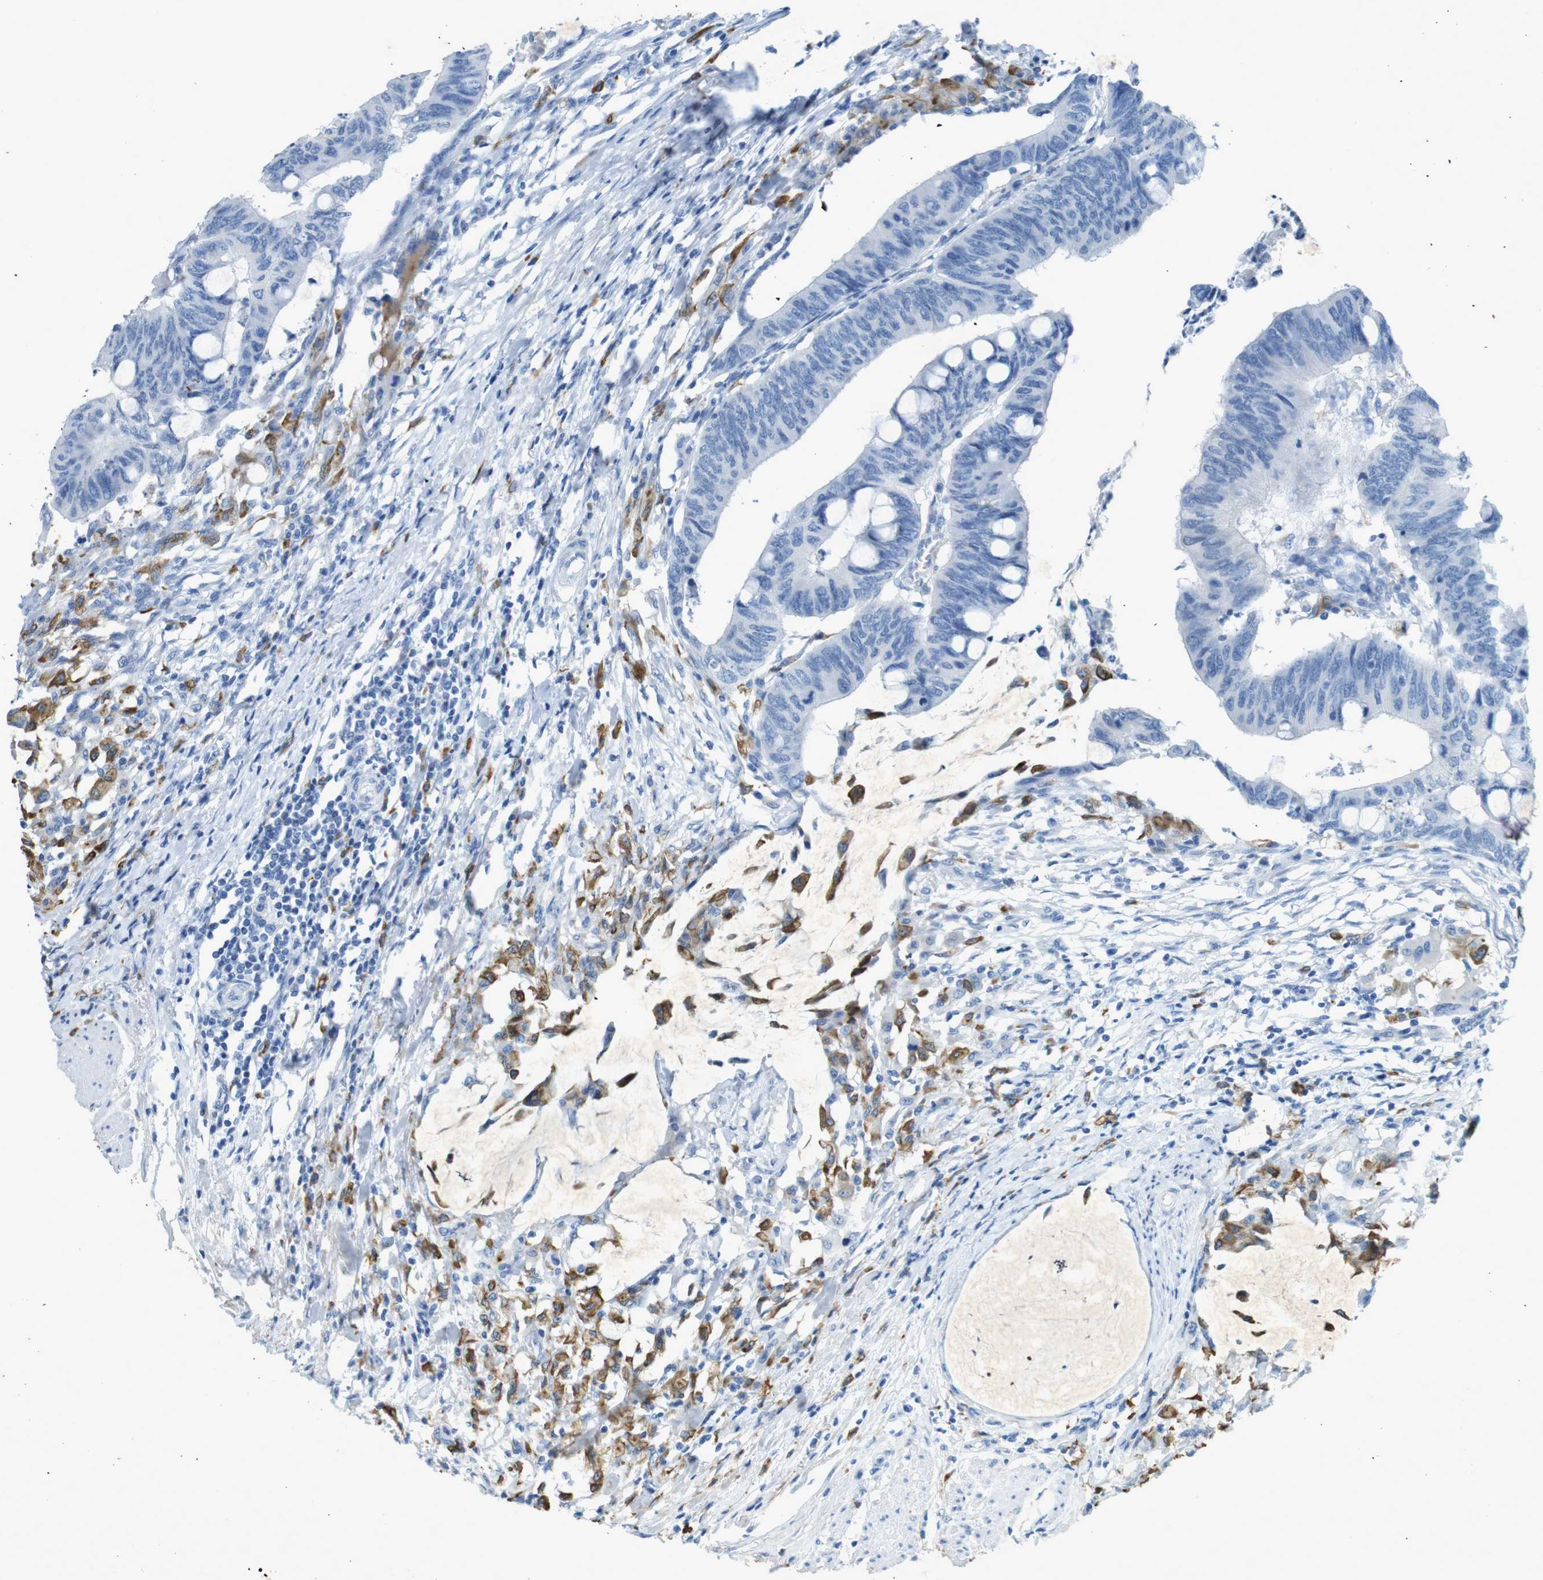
{"staining": {"intensity": "negative", "quantity": "none", "location": "none"}, "tissue": "colorectal cancer", "cell_type": "Tumor cells", "image_type": "cancer", "snomed": [{"axis": "morphology", "description": "Normal tissue, NOS"}, {"axis": "morphology", "description": "Adenocarcinoma, NOS"}, {"axis": "topography", "description": "Rectum"}, {"axis": "topography", "description": "Peripheral nerve tissue"}], "caption": "This micrograph is of colorectal cancer (adenocarcinoma) stained with immunohistochemistry to label a protein in brown with the nuclei are counter-stained blue. There is no staining in tumor cells.", "gene": "CD320", "patient": {"sex": "male", "age": 92}}